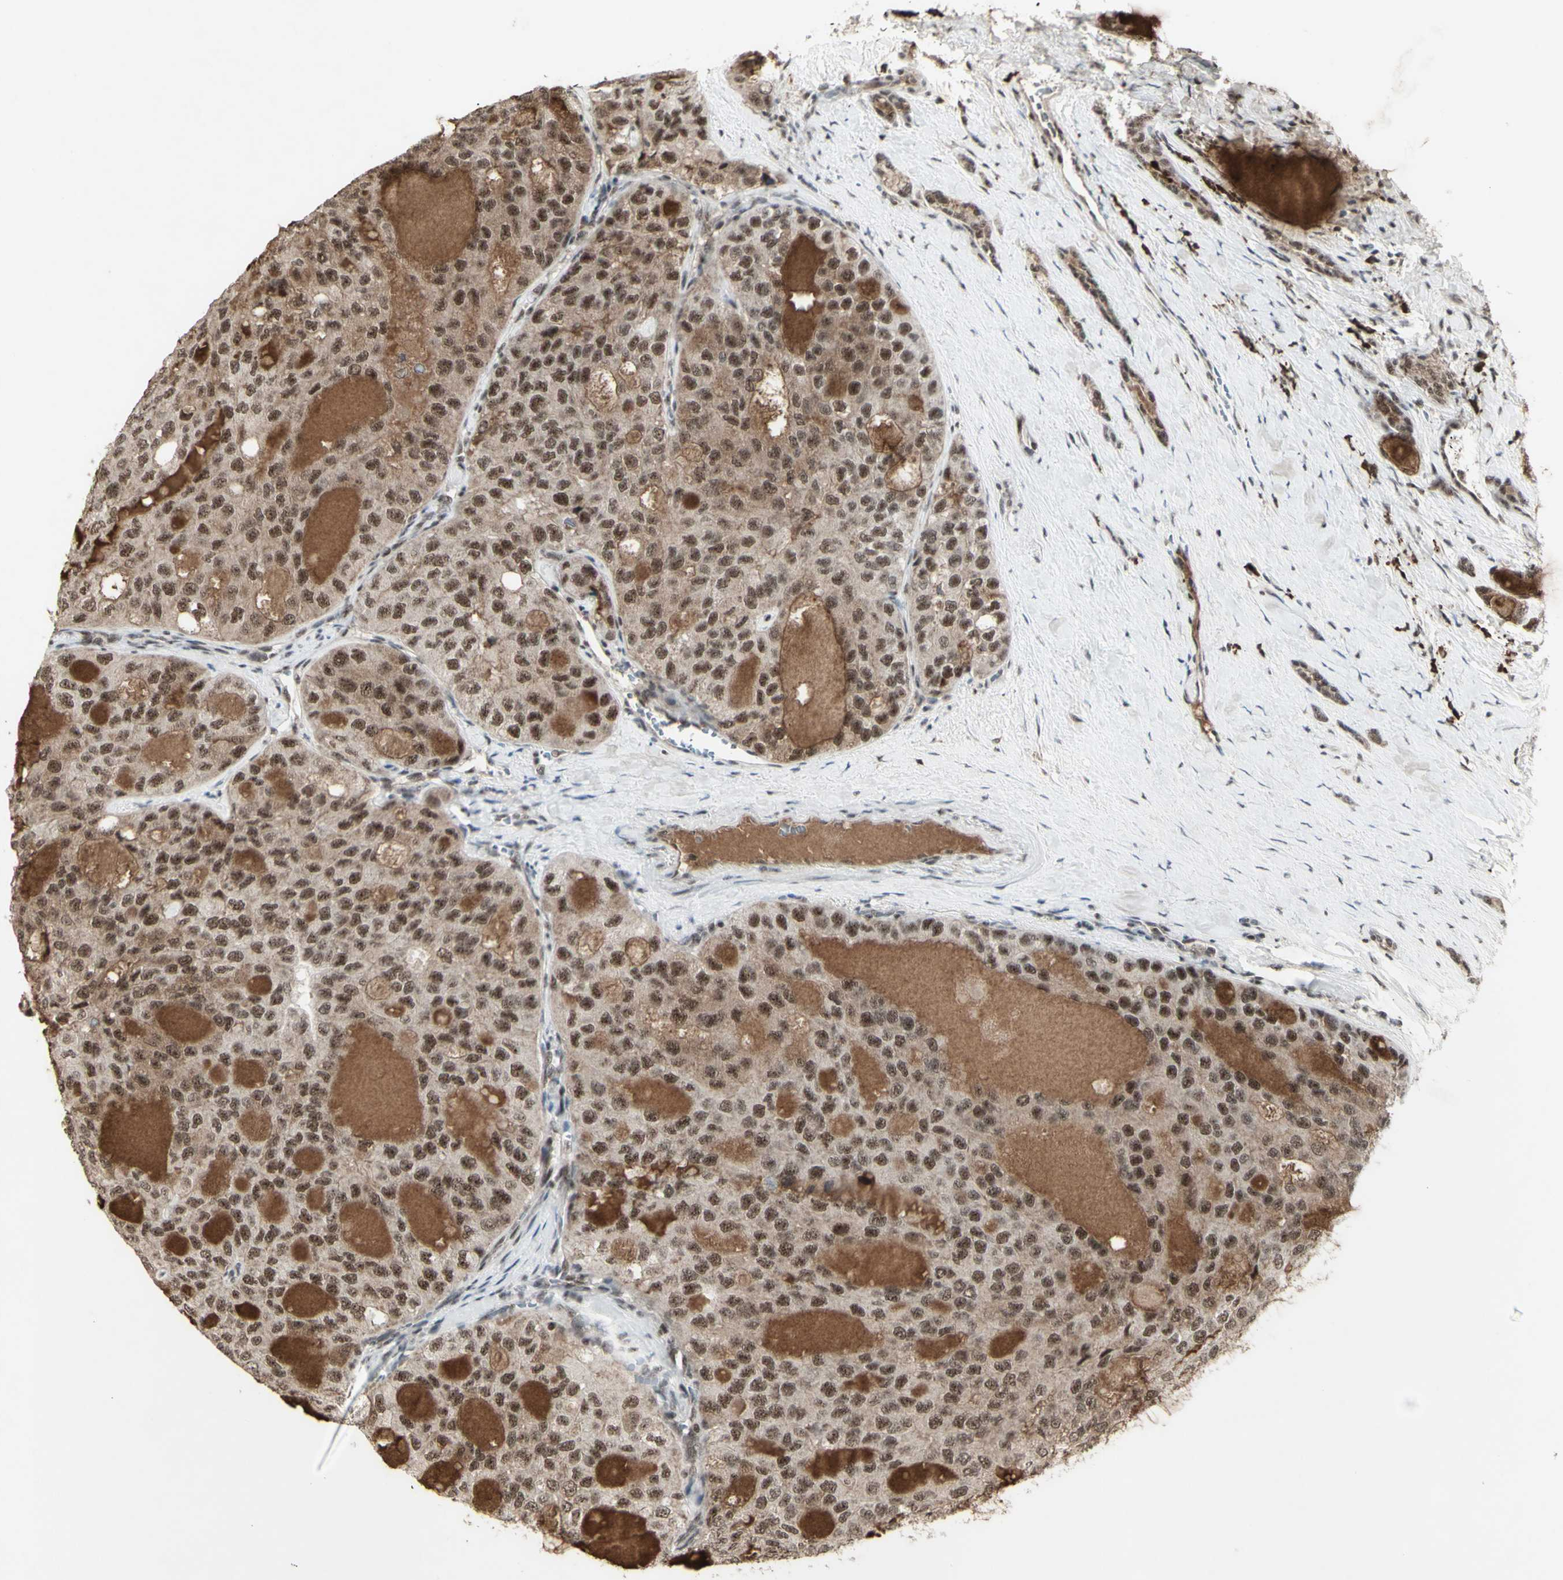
{"staining": {"intensity": "moderate", "quantity": ">75%", "location": "cytoplasmic/membranous,nuclear"}, "tissue": "thyroid cancer", "cell_type": "Tumor cells", "image_type": "cancer", "snomed": [{"axis": "morphology", "description": "Follicular adenoma carcinoma, NOS"}, {"axis": "topography", "description": "Thyroid gland"}], "caption": "Immunohistochemistry (IHC) (DAB (3,3'-diaminobenzidine)) staining of human thyroid follicular adenoma carcinoma reveals moderate cytoplasmic/membranous and nuclear protein expression in about >75% of tumor cells. (DAB (3,3'-diaminobenzidine) = brown stain, brightfield microscopy at high magnification).", "gene": "CCNT1", "patient": {"sex": "male", "age": 75}}